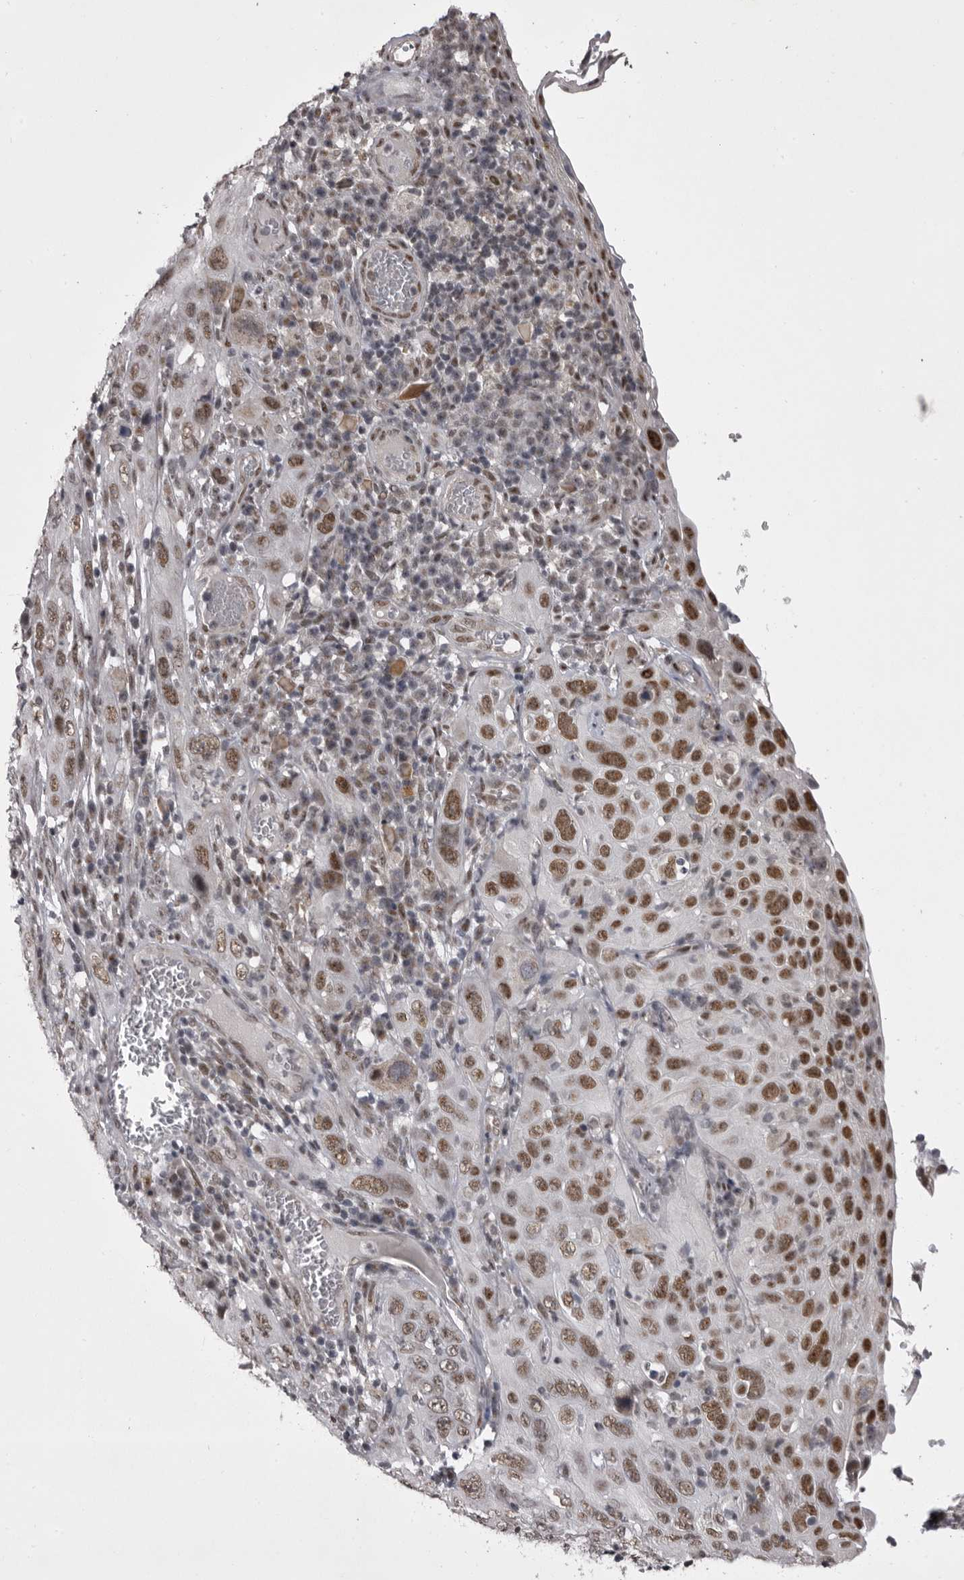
{"staining": {"intensity": "moderate", "quantity": ">75%", "location": "nuclear"}, "tissue": "cervical cancer", "cell_type": "Tumor cells", "image_type": "cancer", "snomed": [{"axis": "morphology", "description": "Squamous cell carcinoma, NOS"}, {"axis": "topography", "description": "Cervix"}], "caption": "Moderate nuclear protein staining is seen in about >75% of tumor cells in squamous cell carcinoma (cervical).", "gene": "PRPF3", "patient": {"sex": "female", "age": 46}}